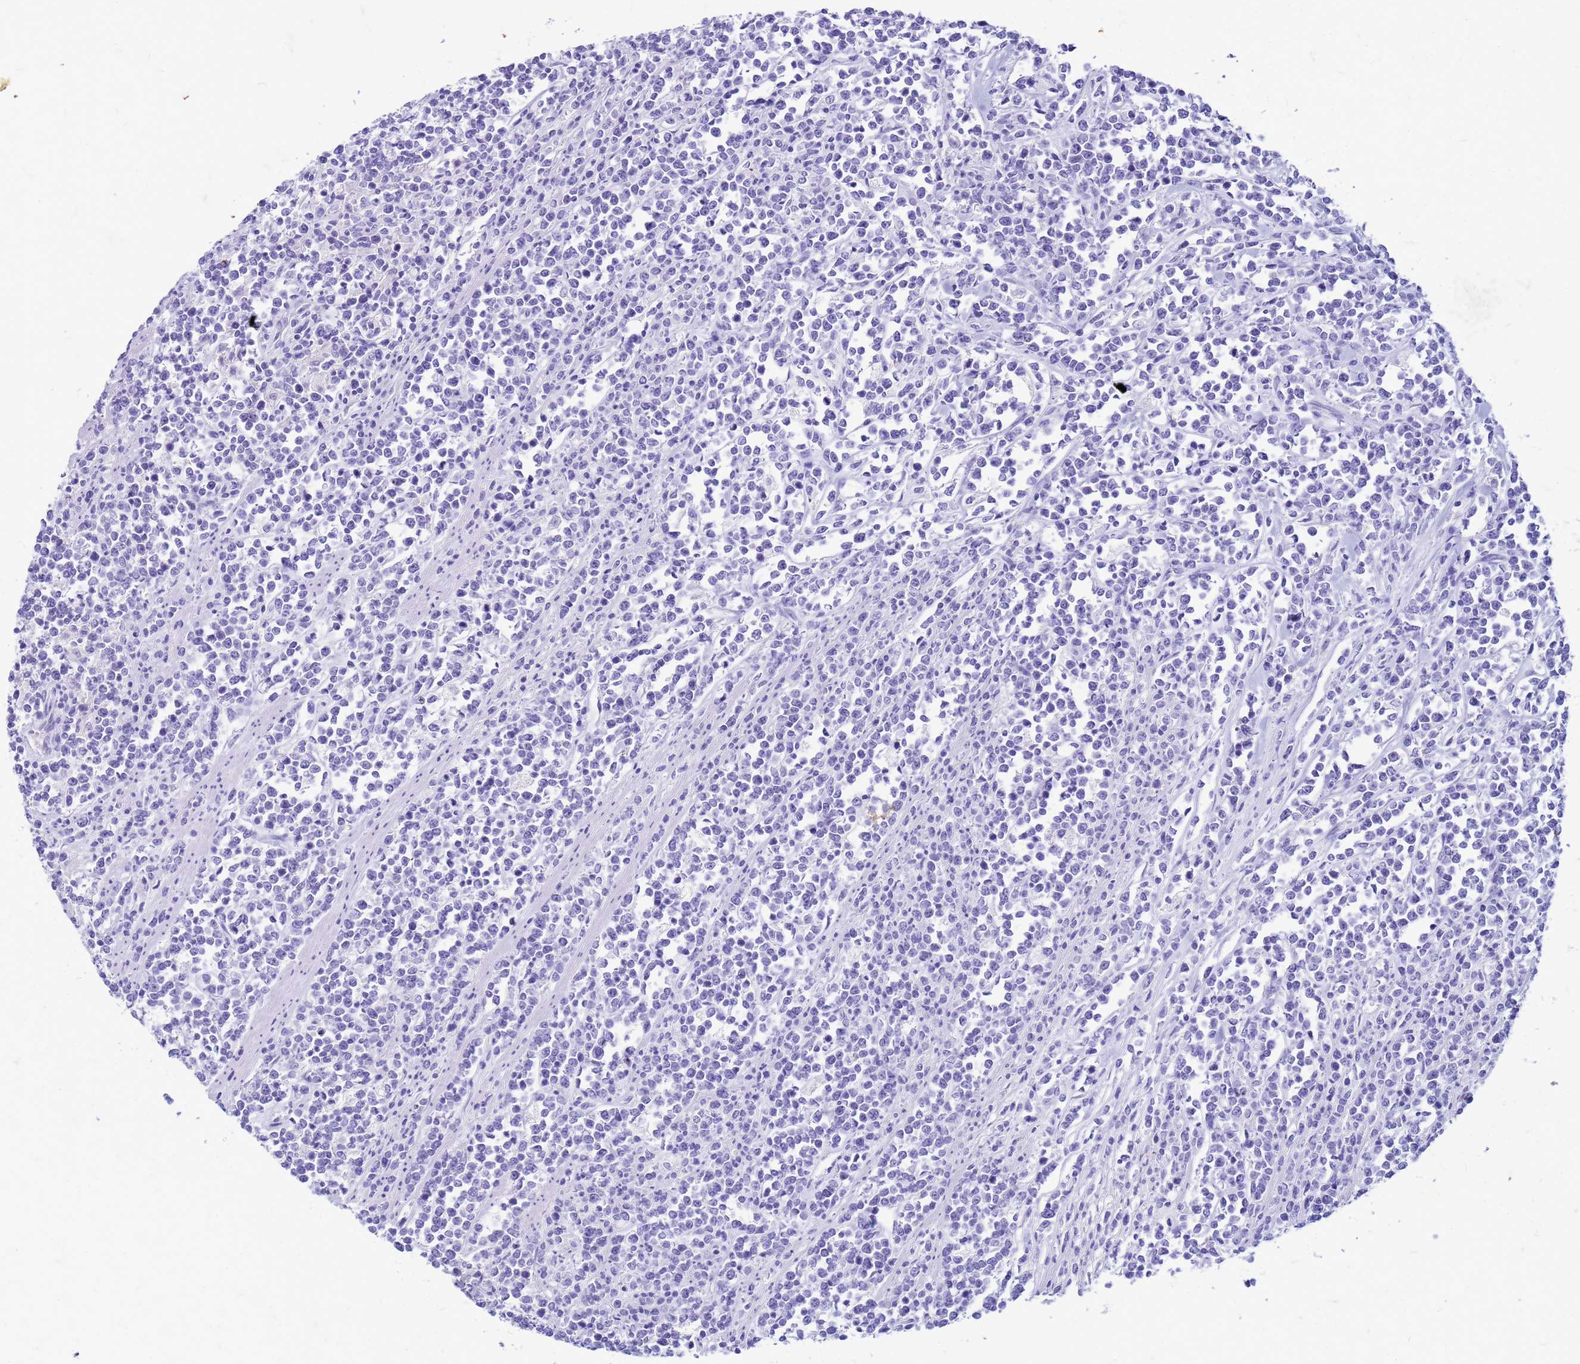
{"staining": {"intensity": "negative", "quantity": "none", "location": "none"}, "tissue": "lymphoma", "cell_type": "Tumor cells", "image_type": "cancer", "snomed": [{"axis": "morphology", "description": "Malignant lymphoma, non-Hodgkin's type, High grade"}, {"axis": "topography", "description": "Small intestine"}], "caption": "Malignant lymphoma, non-Hodgkin's type (high-grade) was stained to show a protein in brown. There is no significant staining in tumor cells. The staining was performed using DAB to visualize the protein expression in brown, while the nuclei were stained in blue with hematoxylin (Magnification: 20x).", "gene": "CFAP100", "patient": {"sex": "male", "age": 8}}